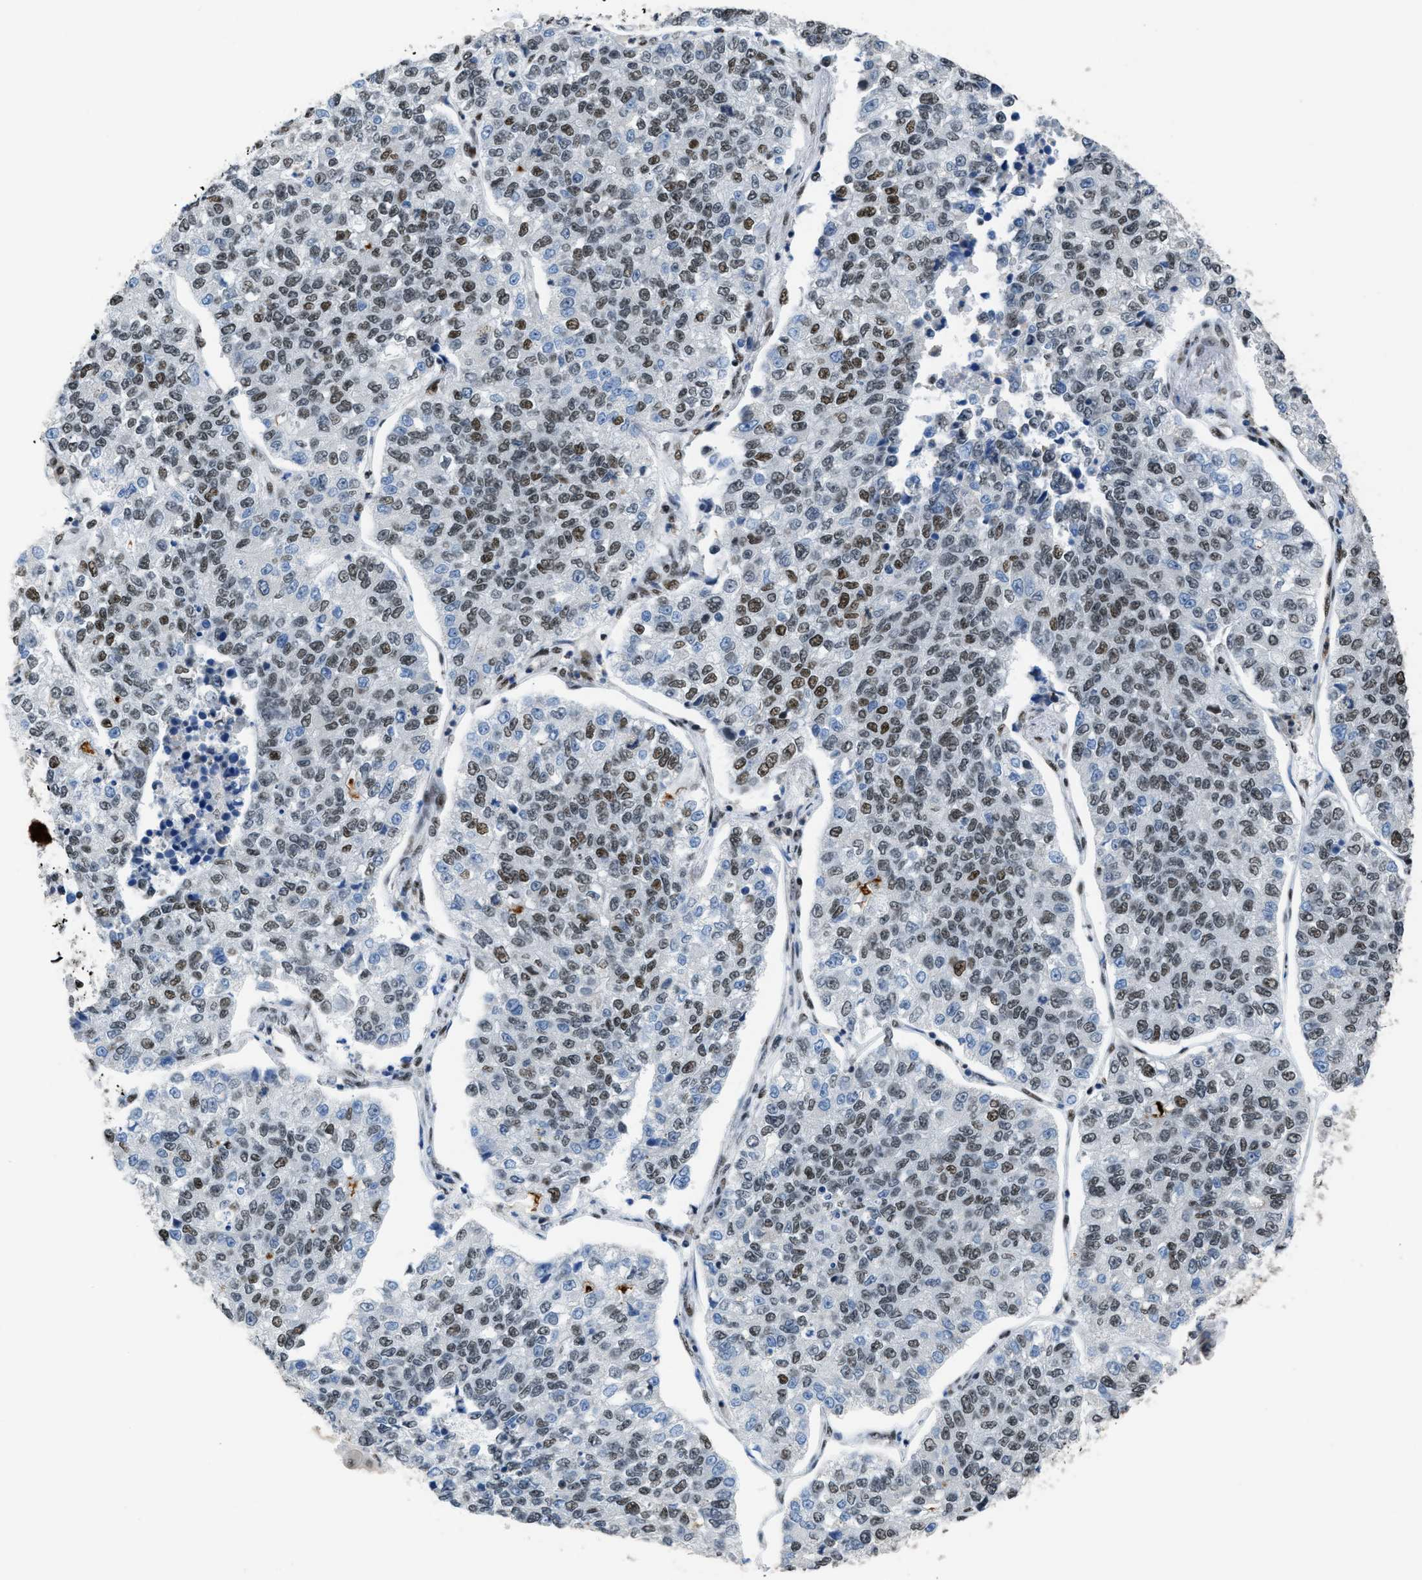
{"staining": {"intensity": "moderate", "quantity": ">75%", "location": "nuclear"}, "tissue": "lung cancer", "cell_type": "Tumor cells", "image_type": "cancer", "snomed": [{"axis": "morphology", "description": "Adenocarcinoma, NOS"}, {"axis": "topography", "description": "Lung"}], "caption": "Protein staining demonstrates moderate nuclear positivity in about >75% of tumor cells in adenocarcinoma (lung). (DAB IHC with brightfield microscopy, high magnification).", "gene": "SCAF4", "patient": {"sex": "male", "age": 49}}